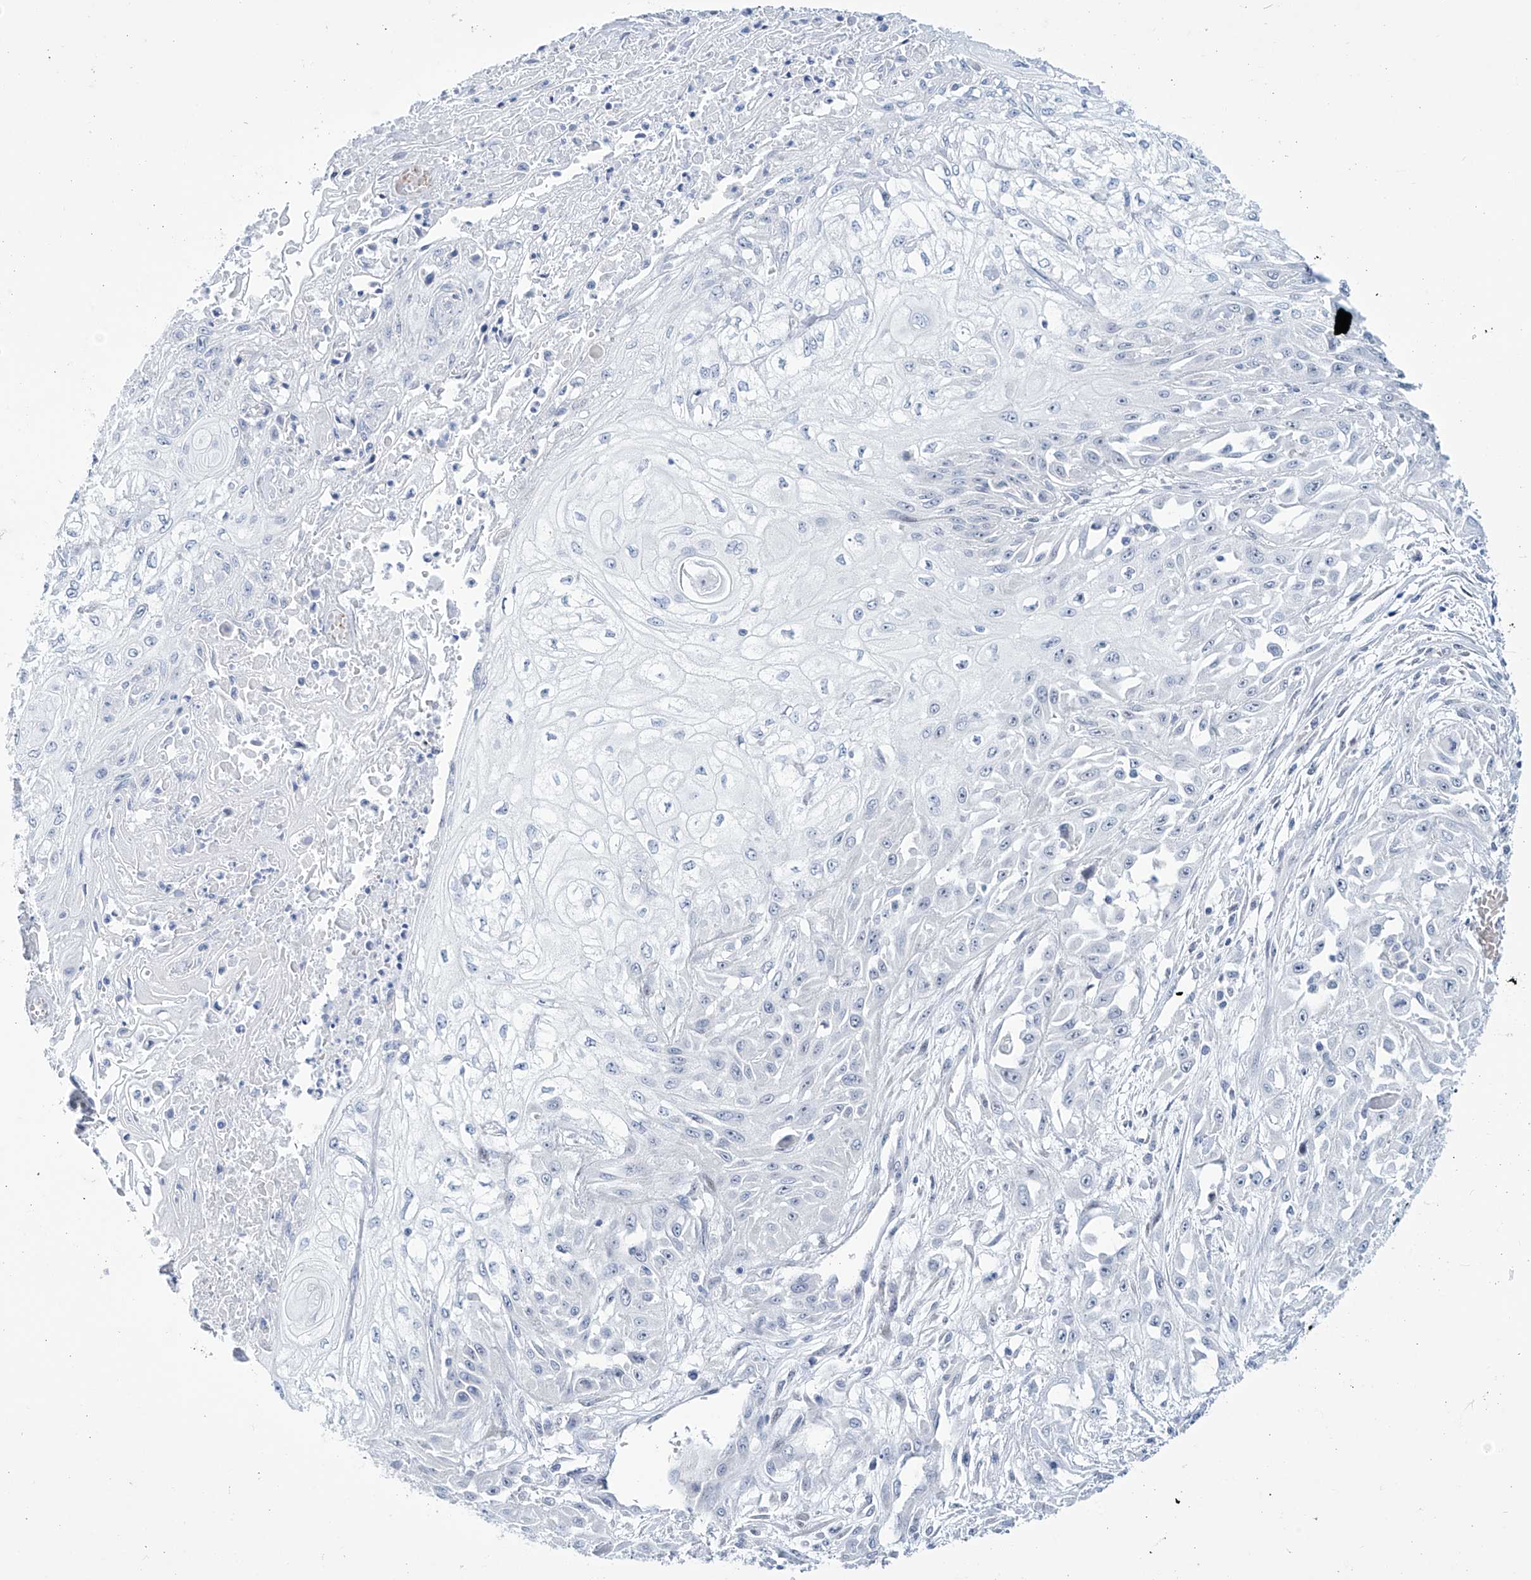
{"staining": {"intensity": "negative", "quantity": "none", "location": "none"}, "tissue": "skin cancer", "cell_type": "Tumor cells", "image_type": "cancer", "snomed": [{"axis": "morphology", "description": "Squamous cell carcinoma, NOS"}, {"axis": "morphology", "description": "Squamous cell carcinoma, metastatic, NOS"}, {"axis": "topography", "description": "Skin"}, {"axis": "topography", "description": "Lymph node"}], "caption": "Tumor cells show no significant positivity in metastatic squamous cell carcinoma (skin). (DAB (3,3'-diaminobenzidine) immunohistochemistry (IHC), high magnification).", "gene": "TRIM60", "patient": {"sex": "male", "age": 75}}